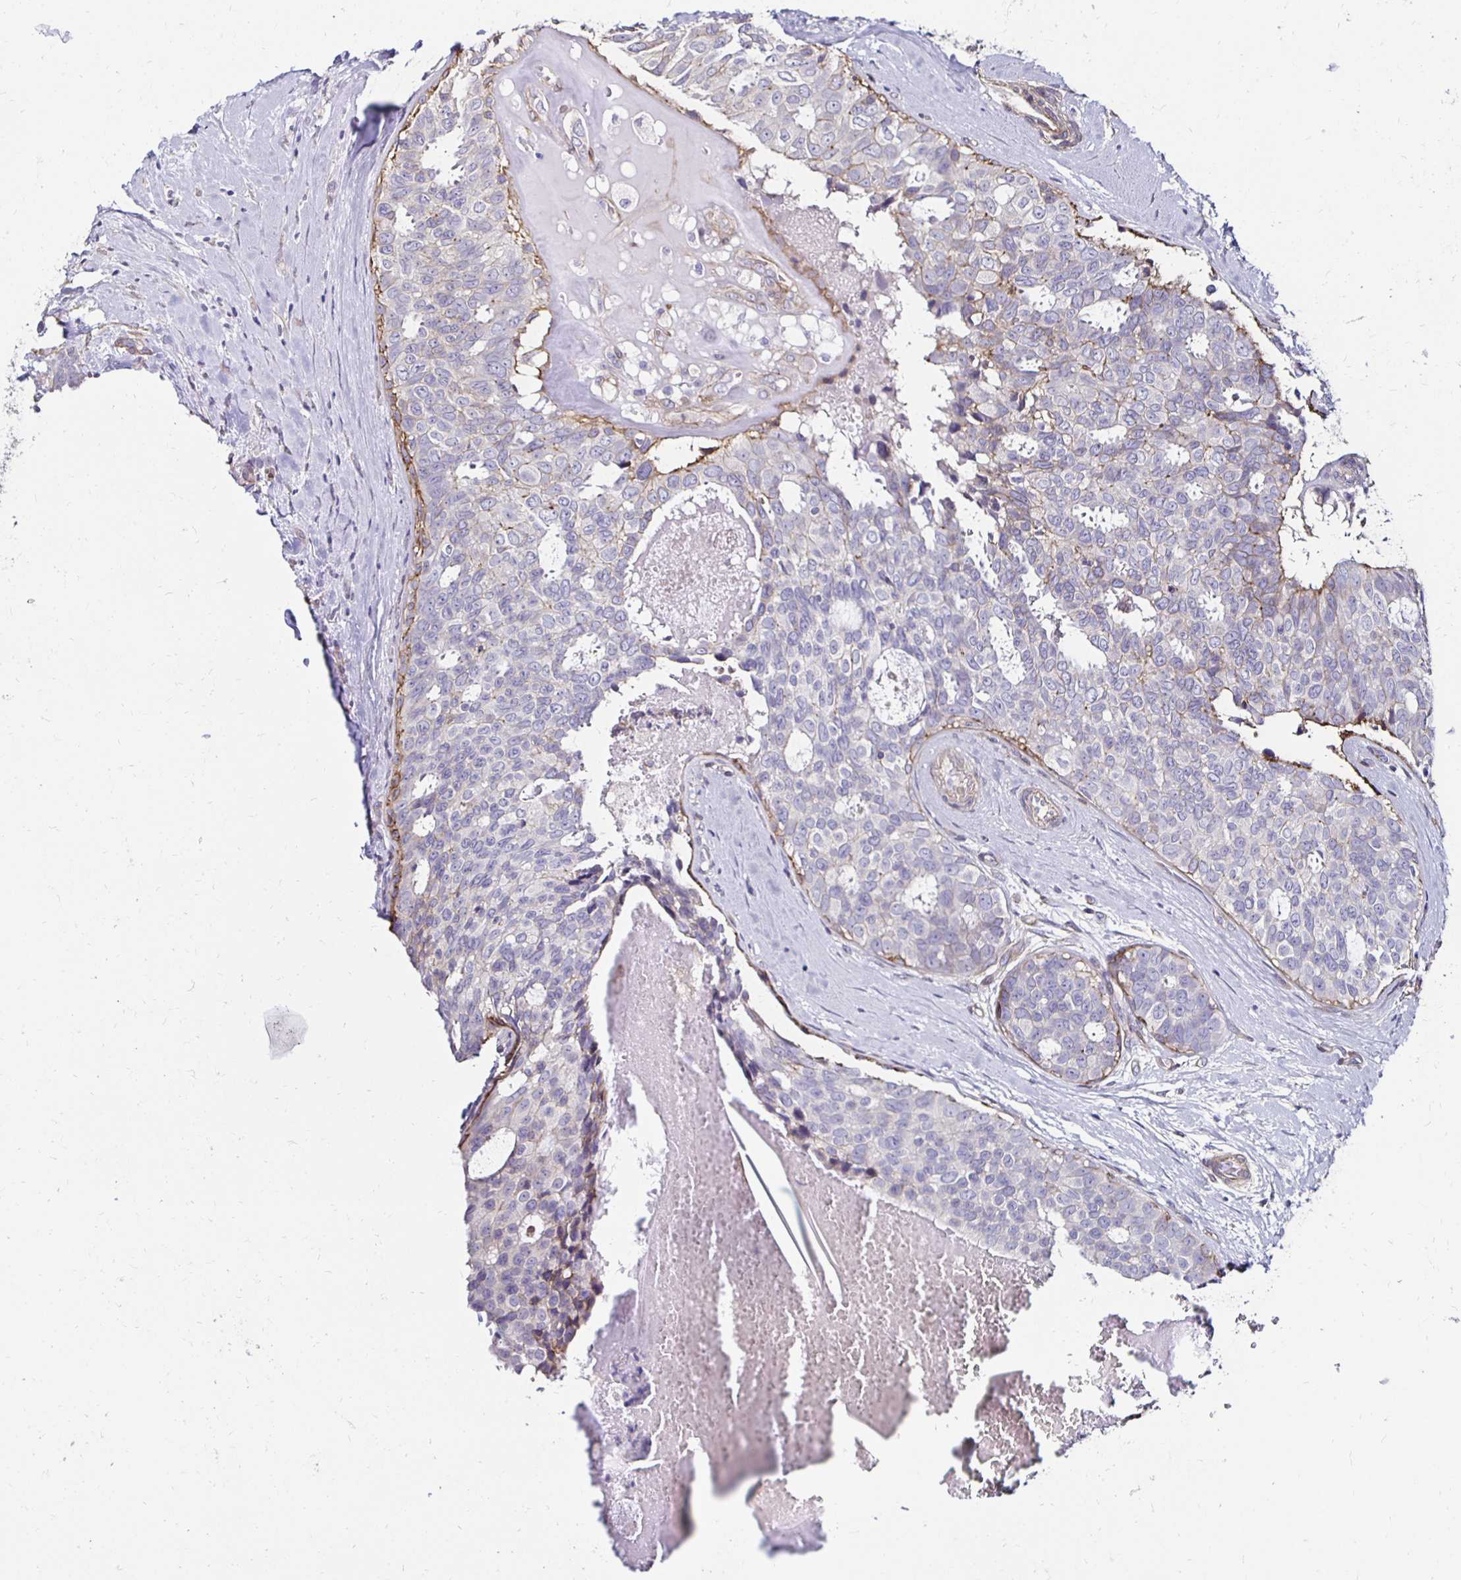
{"staining": {"intensity": "negative", "quantity": "none", "location": "none"}, "tissue": "breast cancer", "cell_type": "Tumor cells", "image_type": "cancer", "snomed": [{"axis": "morphology", "description": "Duct carcinoma"}, {"axis": "topography", "description": "Breast"}], "caption": "Human breast cancer (intraductal carcinoma) stained for a protein using IHC demonstrates no expression in tumor cells.", "gene": "ITGB1", "patient": {"sex": "female", "age": 45}}